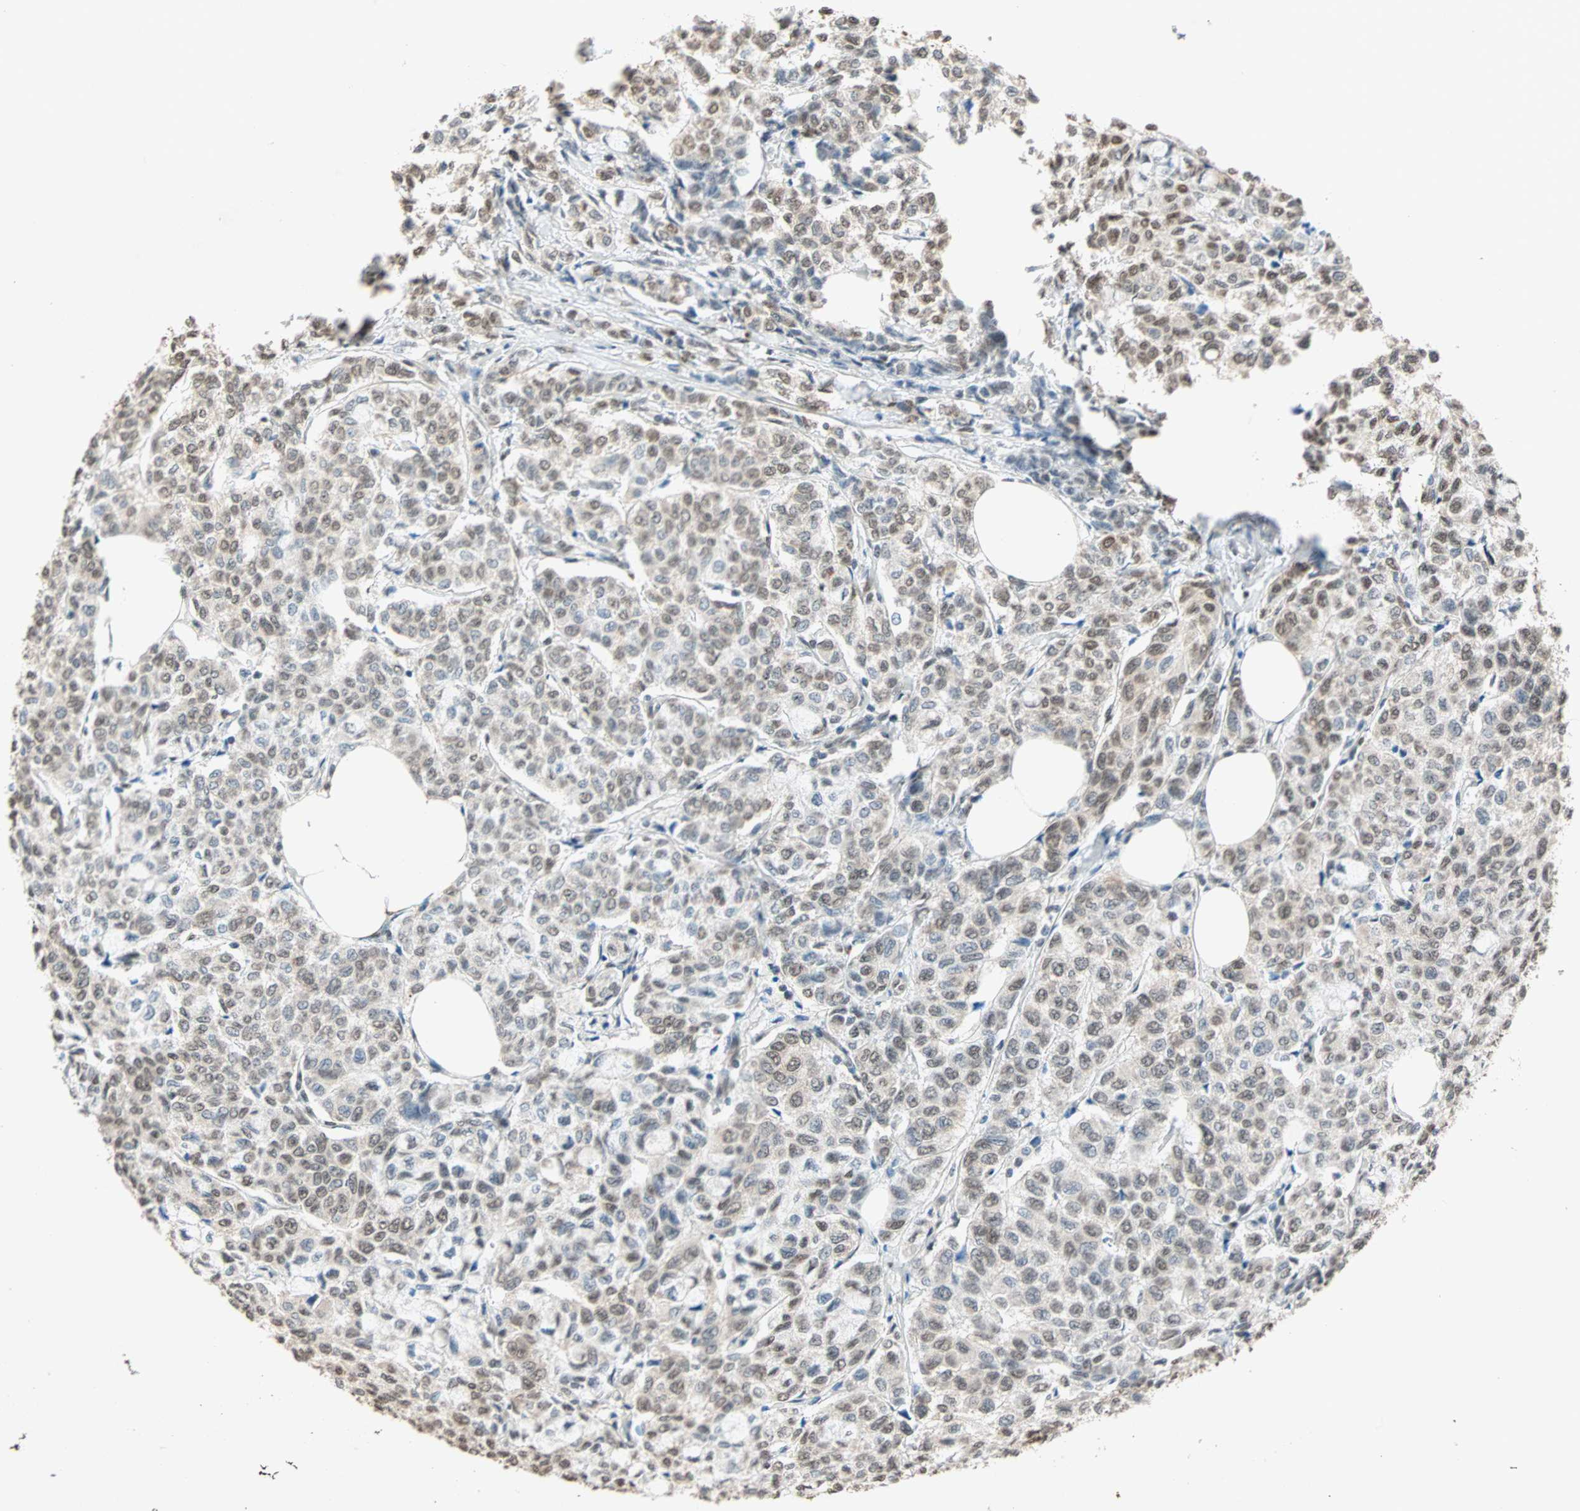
{"staining": {"intensity": "moderate", "quantity": "25%-75%", "location": "nuclear"}, "tissue": "breast cancer", "cell_type": "Tumor cells", "image_type": "cancer", "snomed": [{"axis": "morphology", "description": "Lobular carcinoma"}, {"axis": "topography", "description": "Breast"}], "caption": "Immunohistochemistry of human breast cancer (lobular carcinoma) demonstrates medium levels of moderate nuclear staining in about 25%-75% of tumor cells.", "gene": "DAZAP1", "patient": {"sex": "female", "age": 60}}